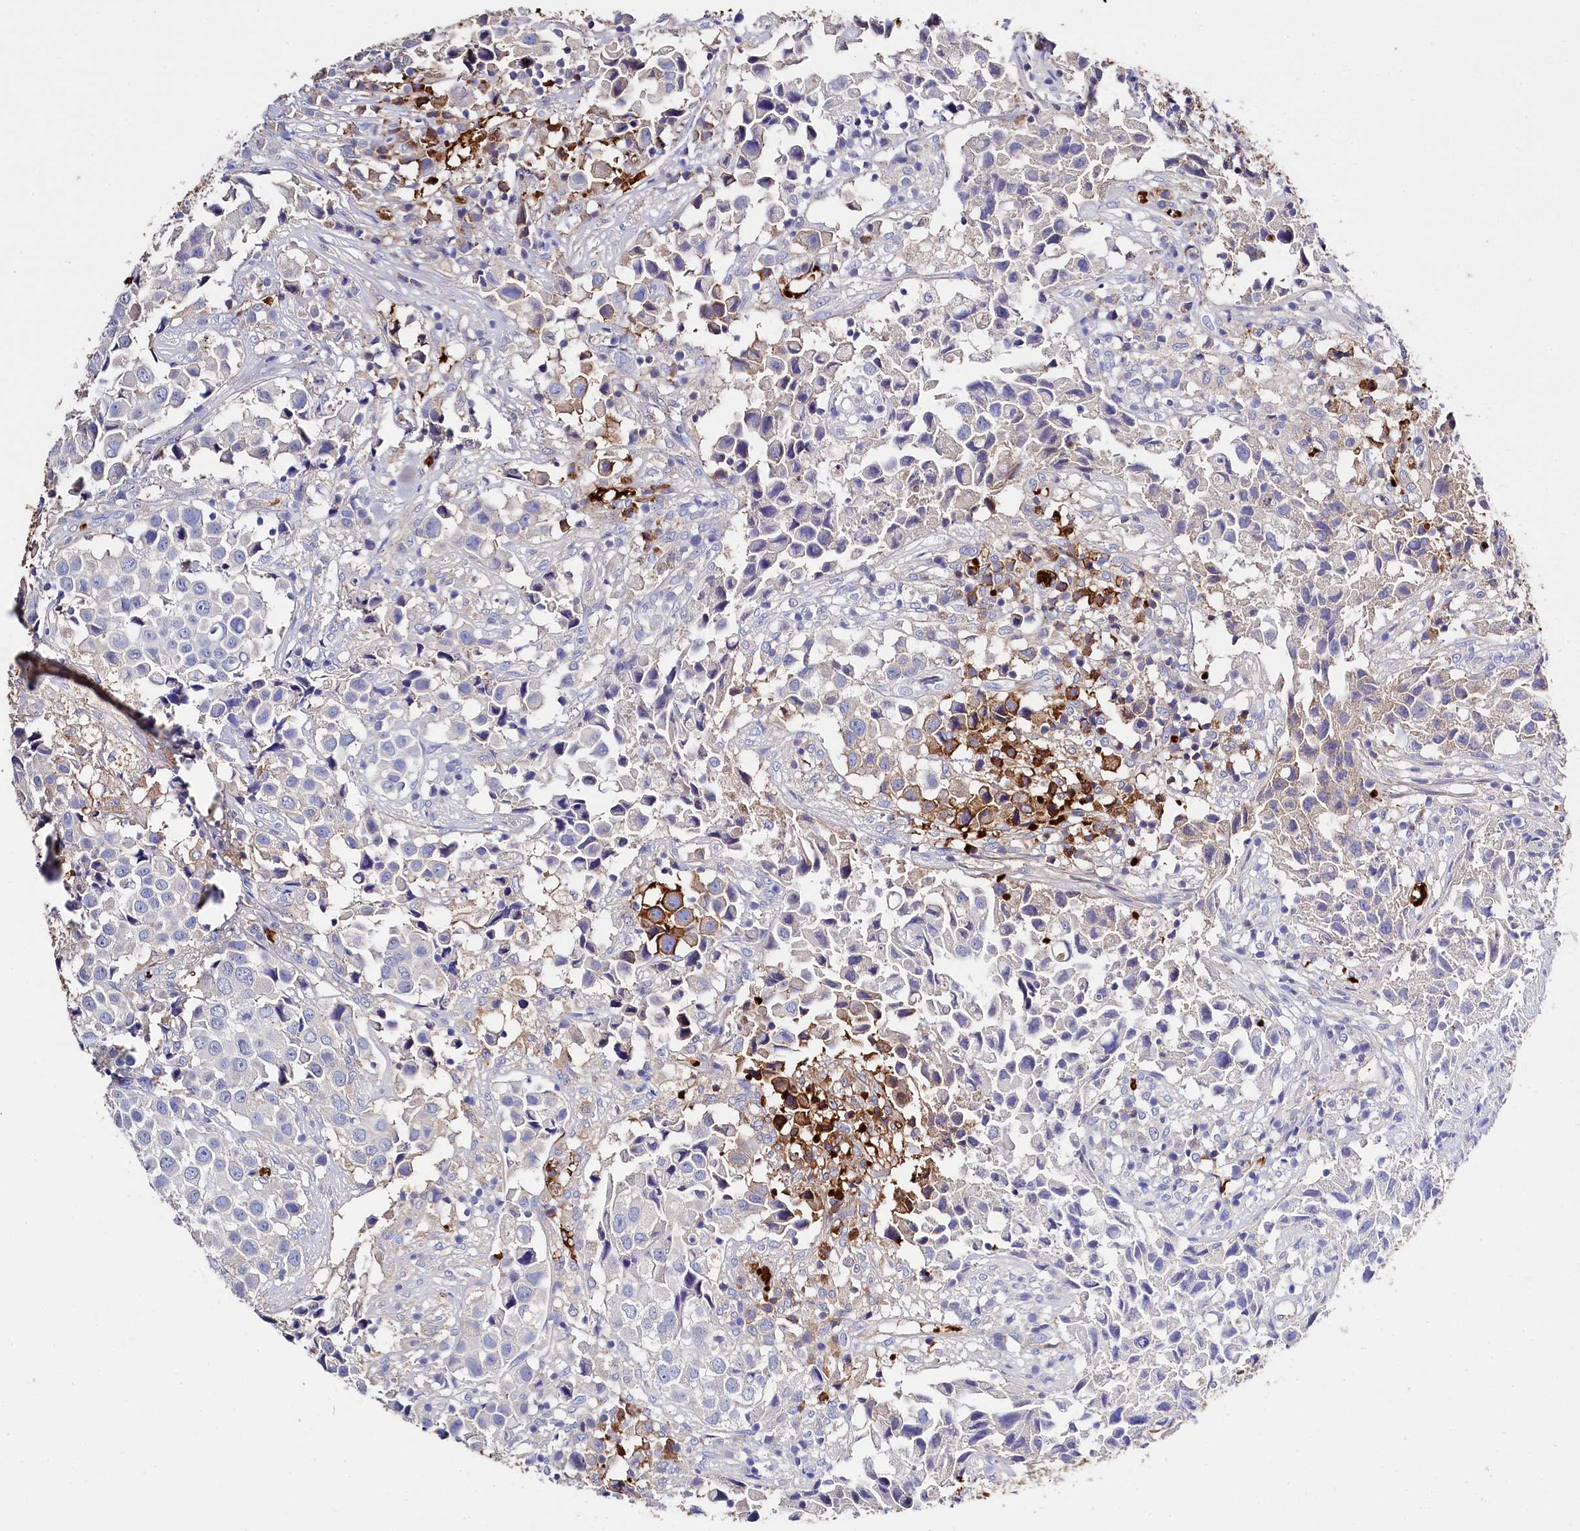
{"staining": {"intensity": "strong", "quantity": "<25%", "location": "cytoplasmic/membranous"}, "tissue": "urothelial cancer", "cell_type": "Tumor cells", "image_type": "cancer", "snomed": [{"axis": "morphology", "description": "Urothelial carcinoma, High grade"}, {"axis": "topography", "description": "Urinary bladder"}], "caption": "High-magnification brightfield microscopy of urothelial carcinoma (high-grade) stained with DAB (3,3'-diaminobenzidine) (brown) and counterstained with hematoxylin (blue). tumor cells exhibit strong cytoplasmic/membranous expression is present in about<25% of cells.", "gene": "RPUSD3", "patient": {"sex": "female", "age": 75}}